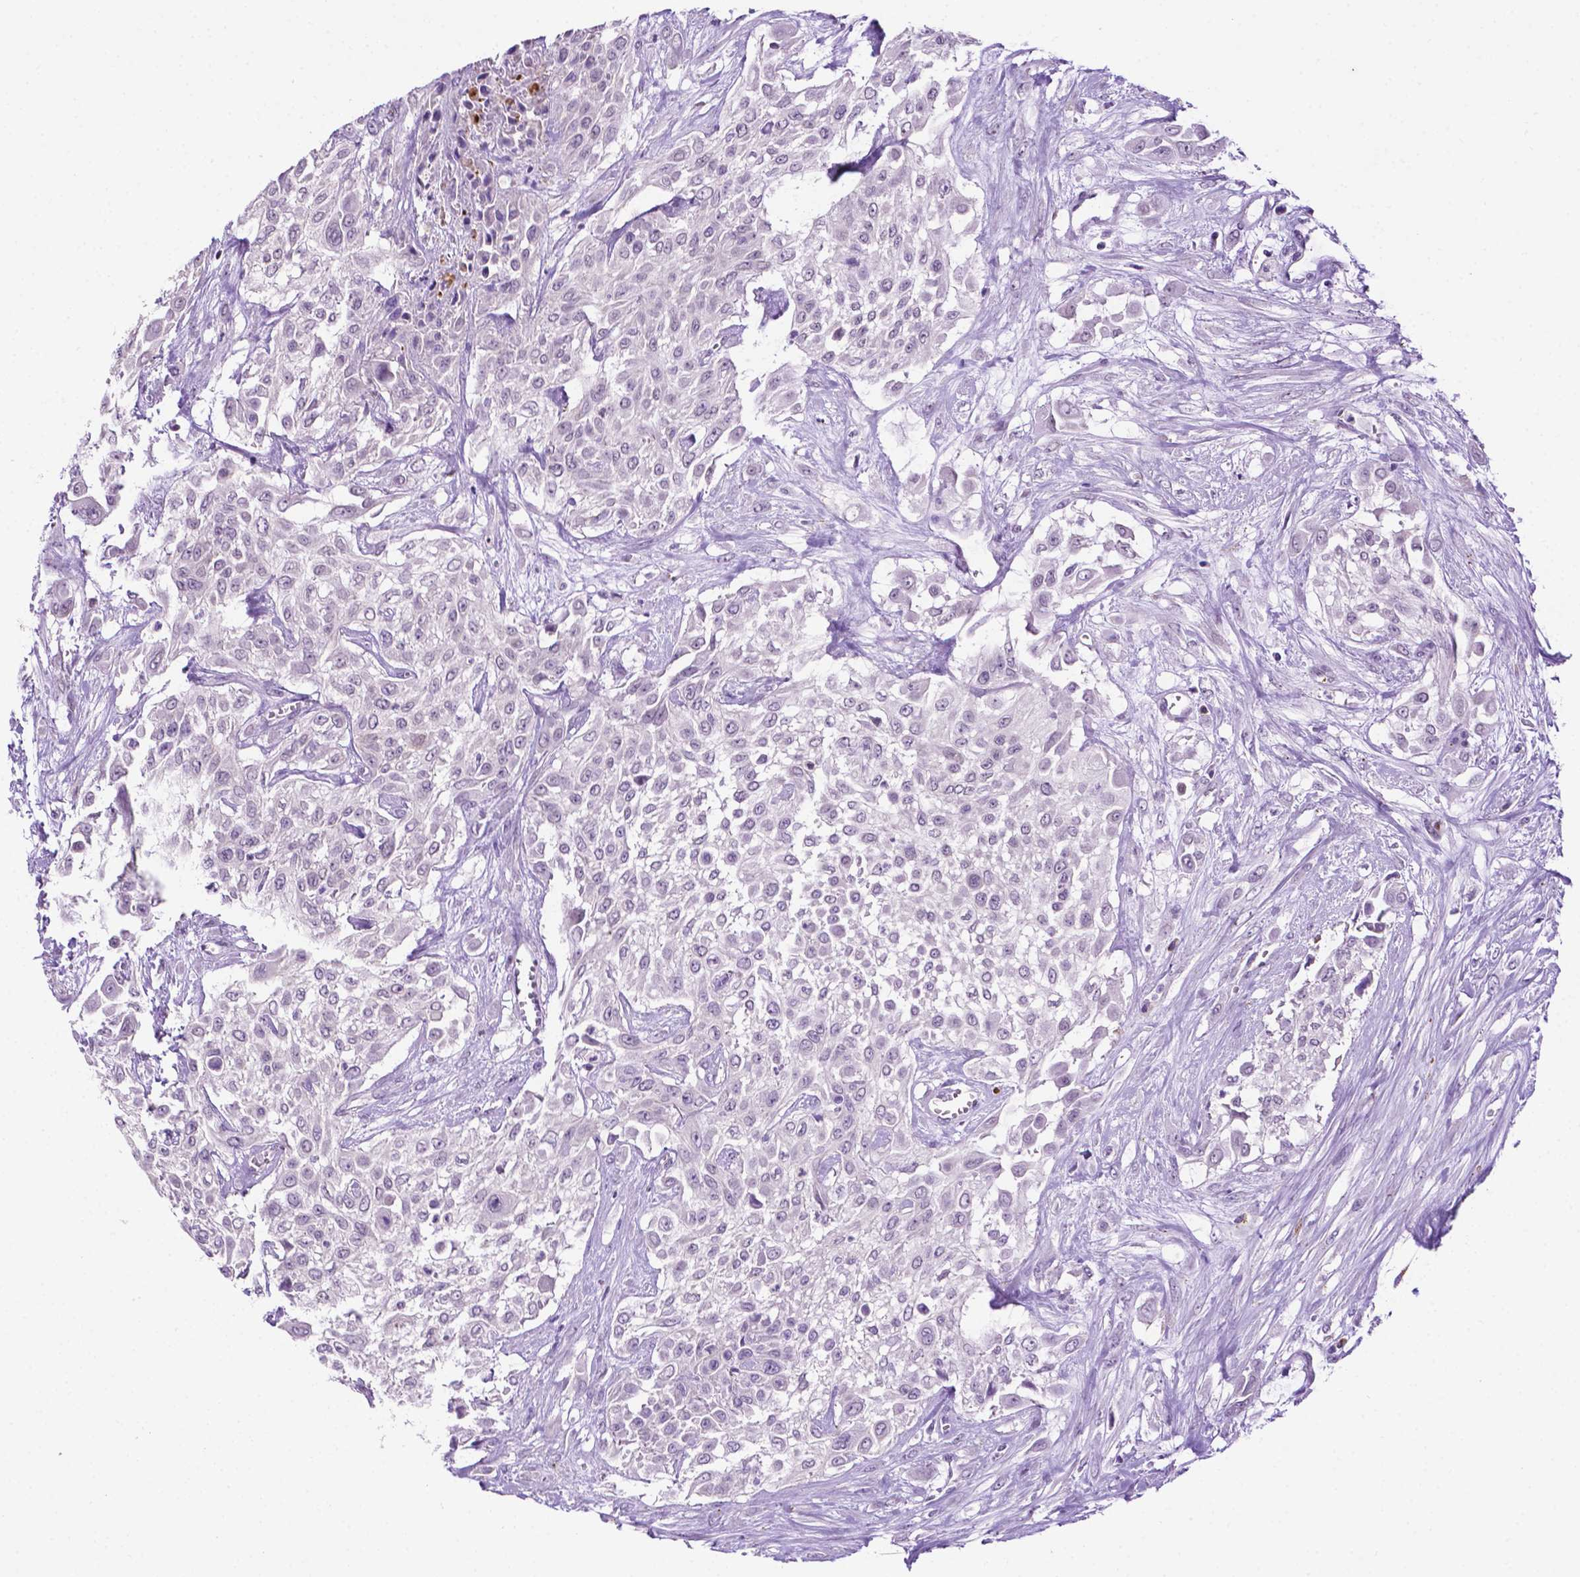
{"staining": {"intensity": "negative", "quantity": "none", "location": "none"}, "tissue": "urothelial cancer", "cell_type": "Tumor cells", "image_type": "cancer", "snomed": [{"axis": "morphology", "description": "Urothelial carcinoma, High grade"}, {"axis": "topography", "description": "Urinary bladder"}], "caption": "IHC histopathology image of neoplastic tissue: high-grade urothelial carcinoma stained with DAB (3,3'-diaminobenzidine) demonstrates no significant protein staining in tumor cells.", "gene": "MMP27", "patient": {"sex": "male", "age": 57}}